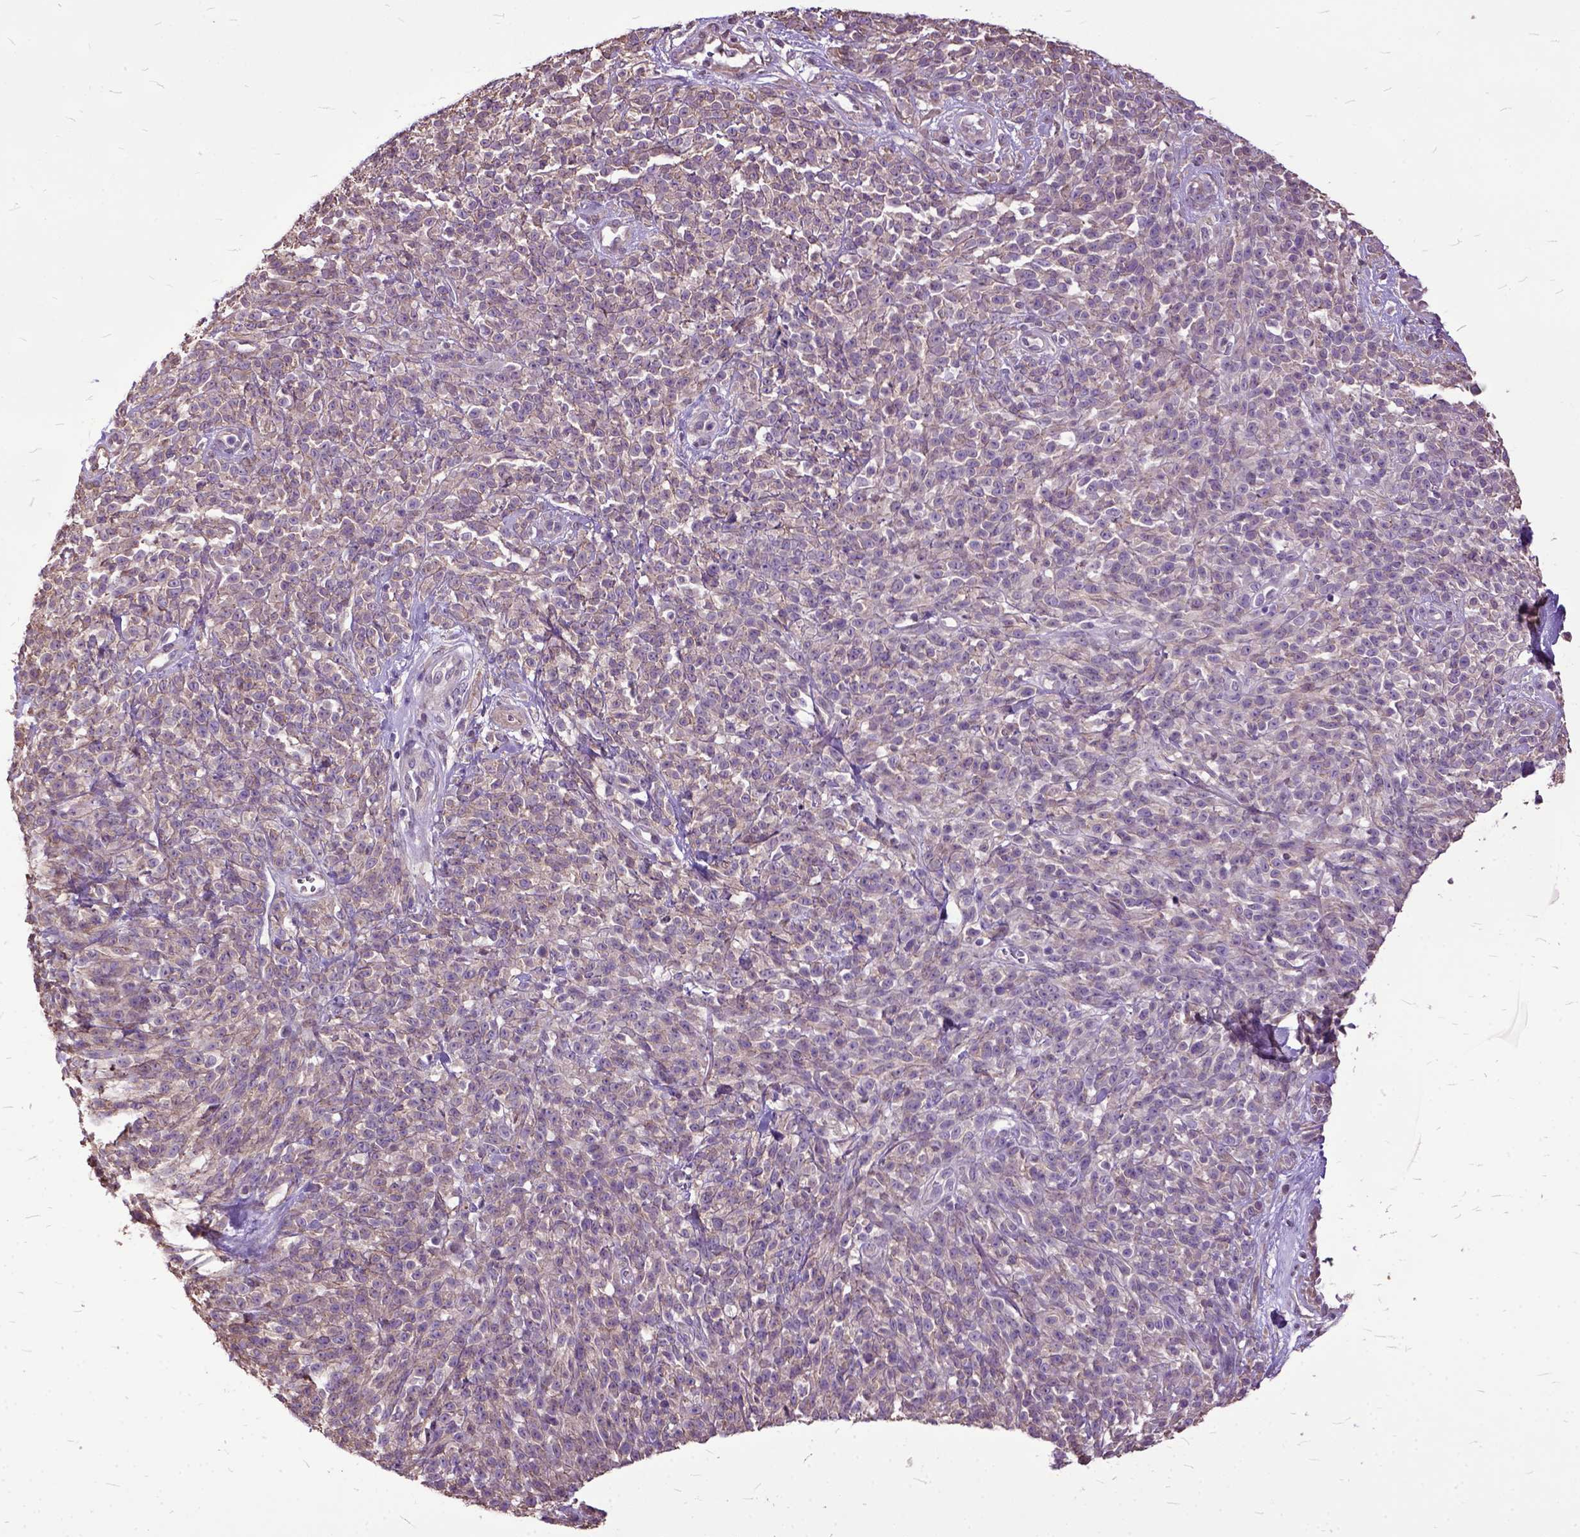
{"staining": {"intensity": "negative", "quantity": "none", "location": "none"}, "tissue": "melanoma", "cell_type": "Tumor cells", "image_type": "cancer", "snomed": [{"axis": "morphology", "description": "Malignant melanoma, NOS"}, {"axis": "topography", "description": "Skin"}, {"axis": "topography", "description": "Skin of trunk"}], "caption": "Immunohistochemistry of malignant melanoma exhibits no expression in tumor cells.", "gene": "AREG", "patient": {"sex": "male", "age": 74}}